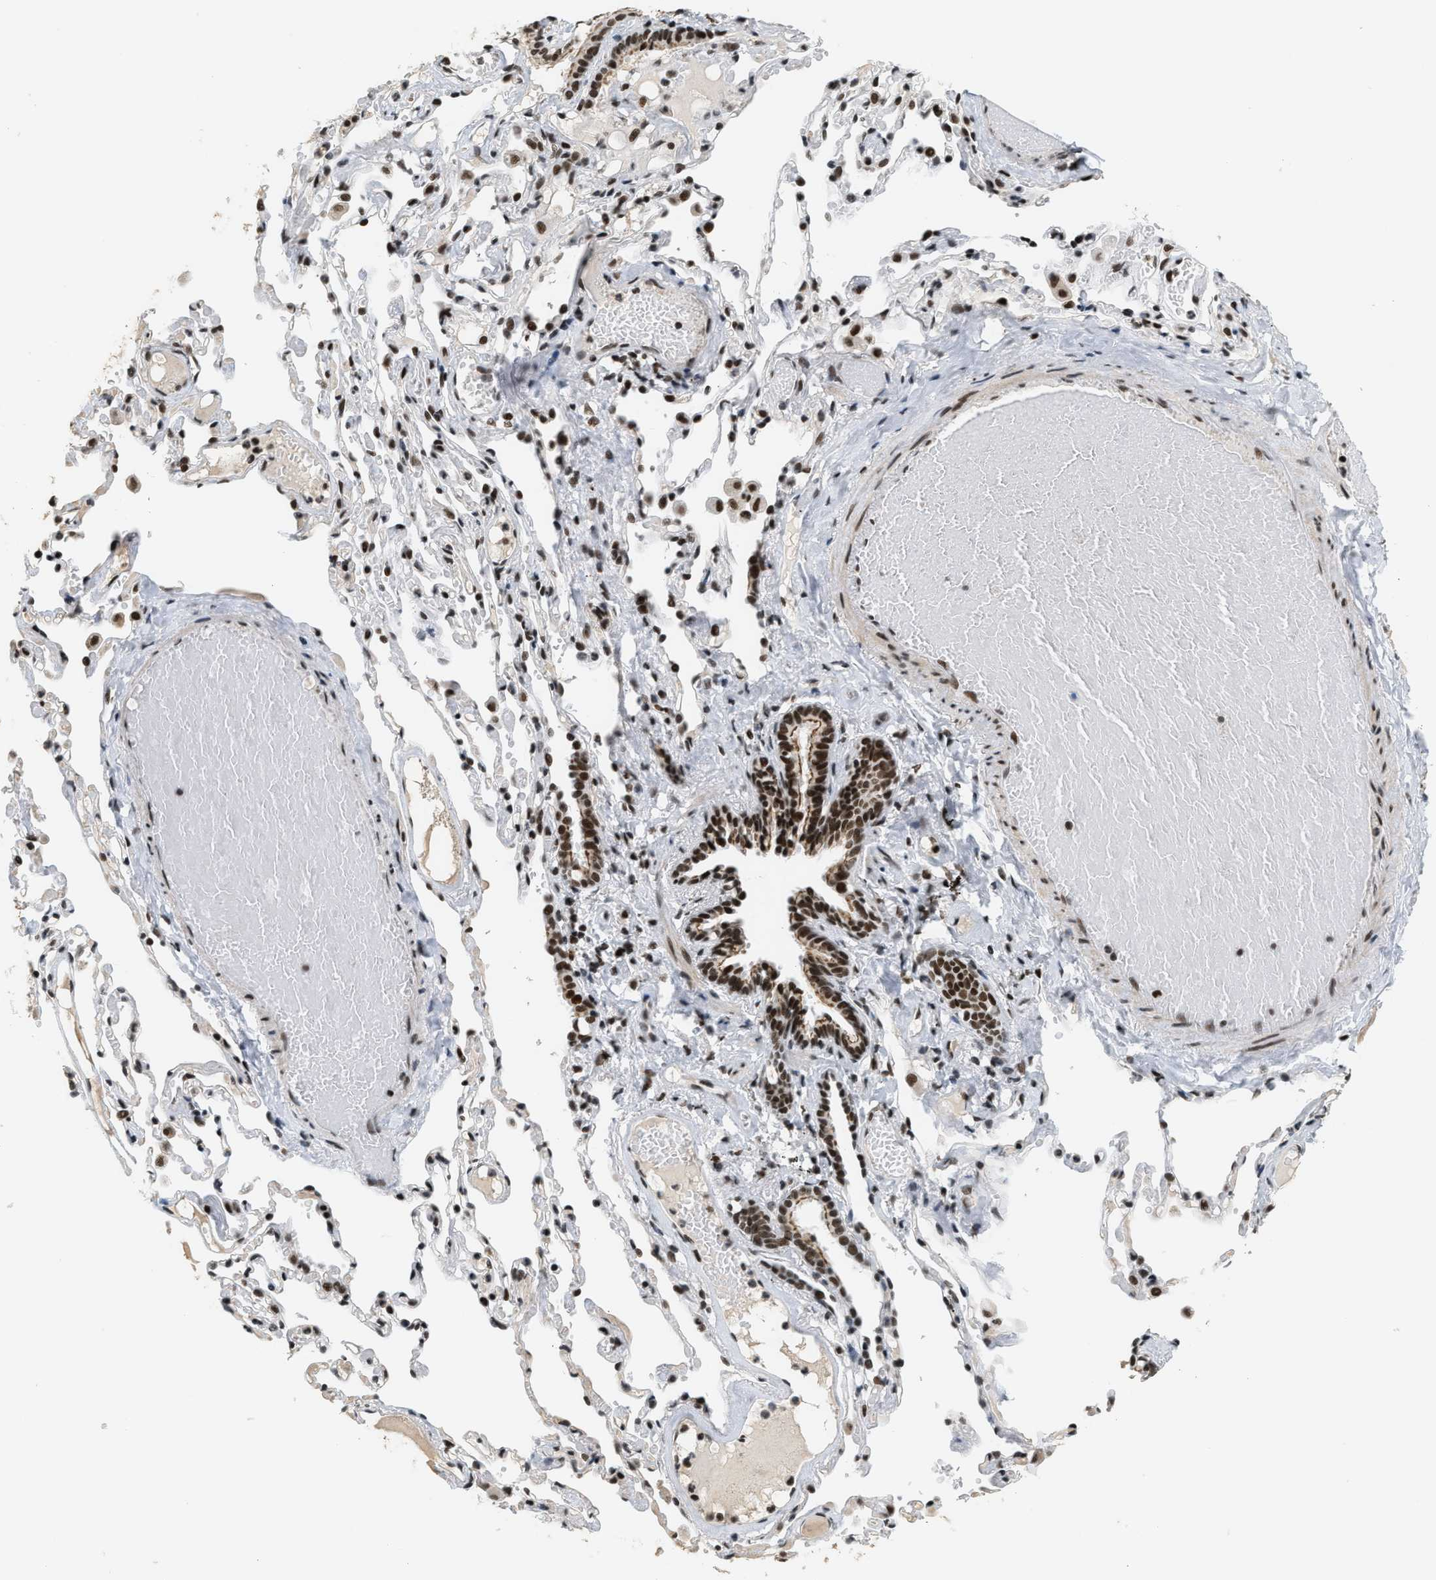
{"staining": {"intensity": "strong", "quantity": ">75%", "location": "nuclear"}, "tissue": "bronchus", "cell_type": "Respiratory epithelial cells", "image_type": "normal", "snomed": [{"axis": "morphology", "description": "Normal tissue, NOS"}, {"axis": "morphology", "description": "Inflammation, NOS"}, {"axis": "topography", "description": "Cartilage tissue"}, {"axis": "topography", "description": "Lung"}], "caption": "The histopathology image reveals staining of unremarkable bronchus, revealing strong nuclear protein staining (brown color) within respiratory epithelial cells. Ihc stains the protein in brown and the nuclei are stained blue.", "gene": "SMARCB1", "patient": {"sex": "male", "age": 71}}